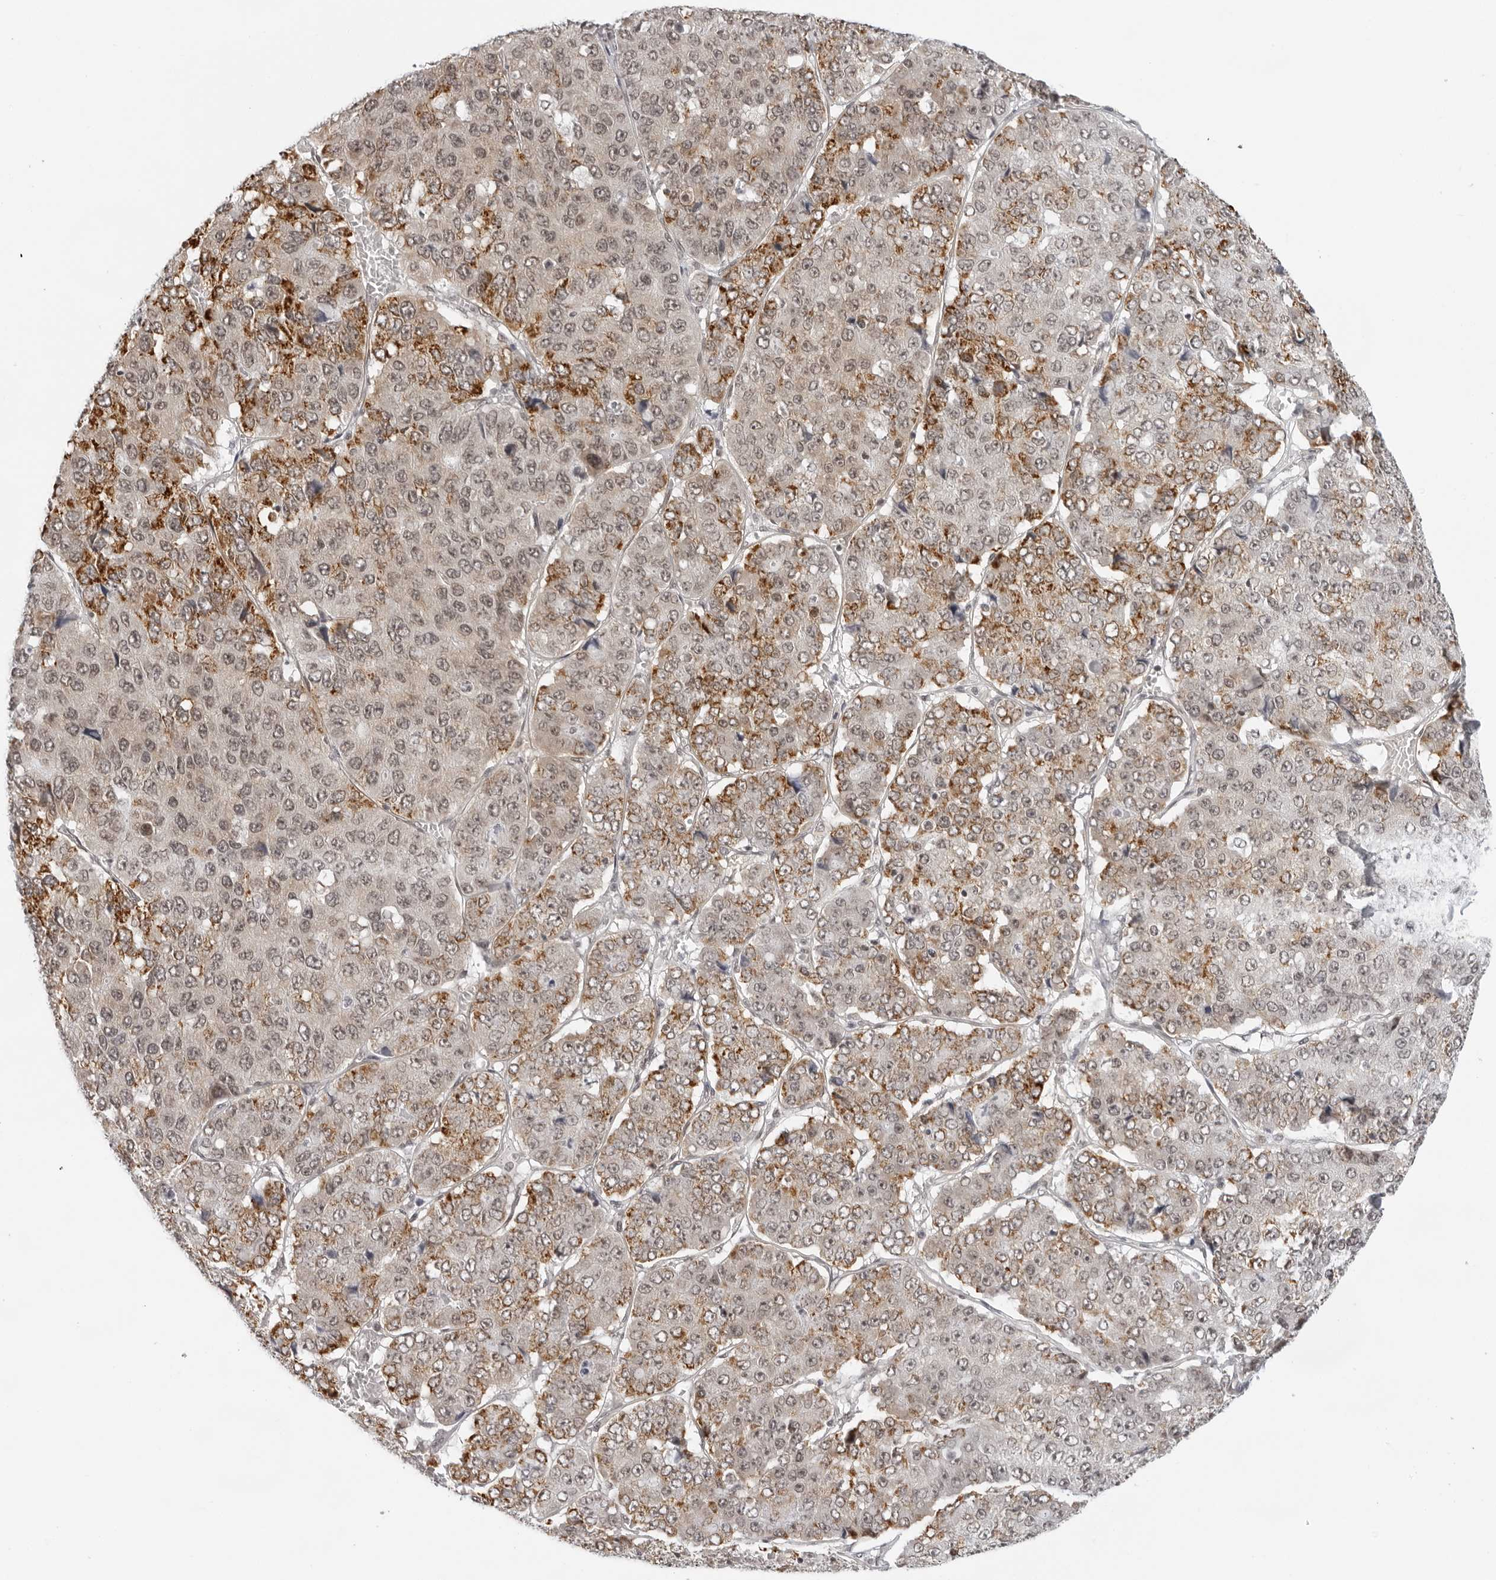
{"staining": {"intensity": "moderate", "quantity": "25%-75%", "location": "cytoplasmic/membranous,nuclear"}, "tissue": "pancreatic cancer", "cell_type": "Tumor cells", "image_type": "cancer", "snomed": [{"axis": "morphology", "description": "Adenocarcinoma, NOS"}, {"axis": "topography", "description": "Pancreas"}], "caption": "Pancreatic cancer (adenocarcinoma) stained with IHC reveals moderate cytoplasmic/membranous and nuclear staining in about 25%-75% of tumor cells.", "gene": "TOX4", "patient": {"sex": "male", "age": 50}}